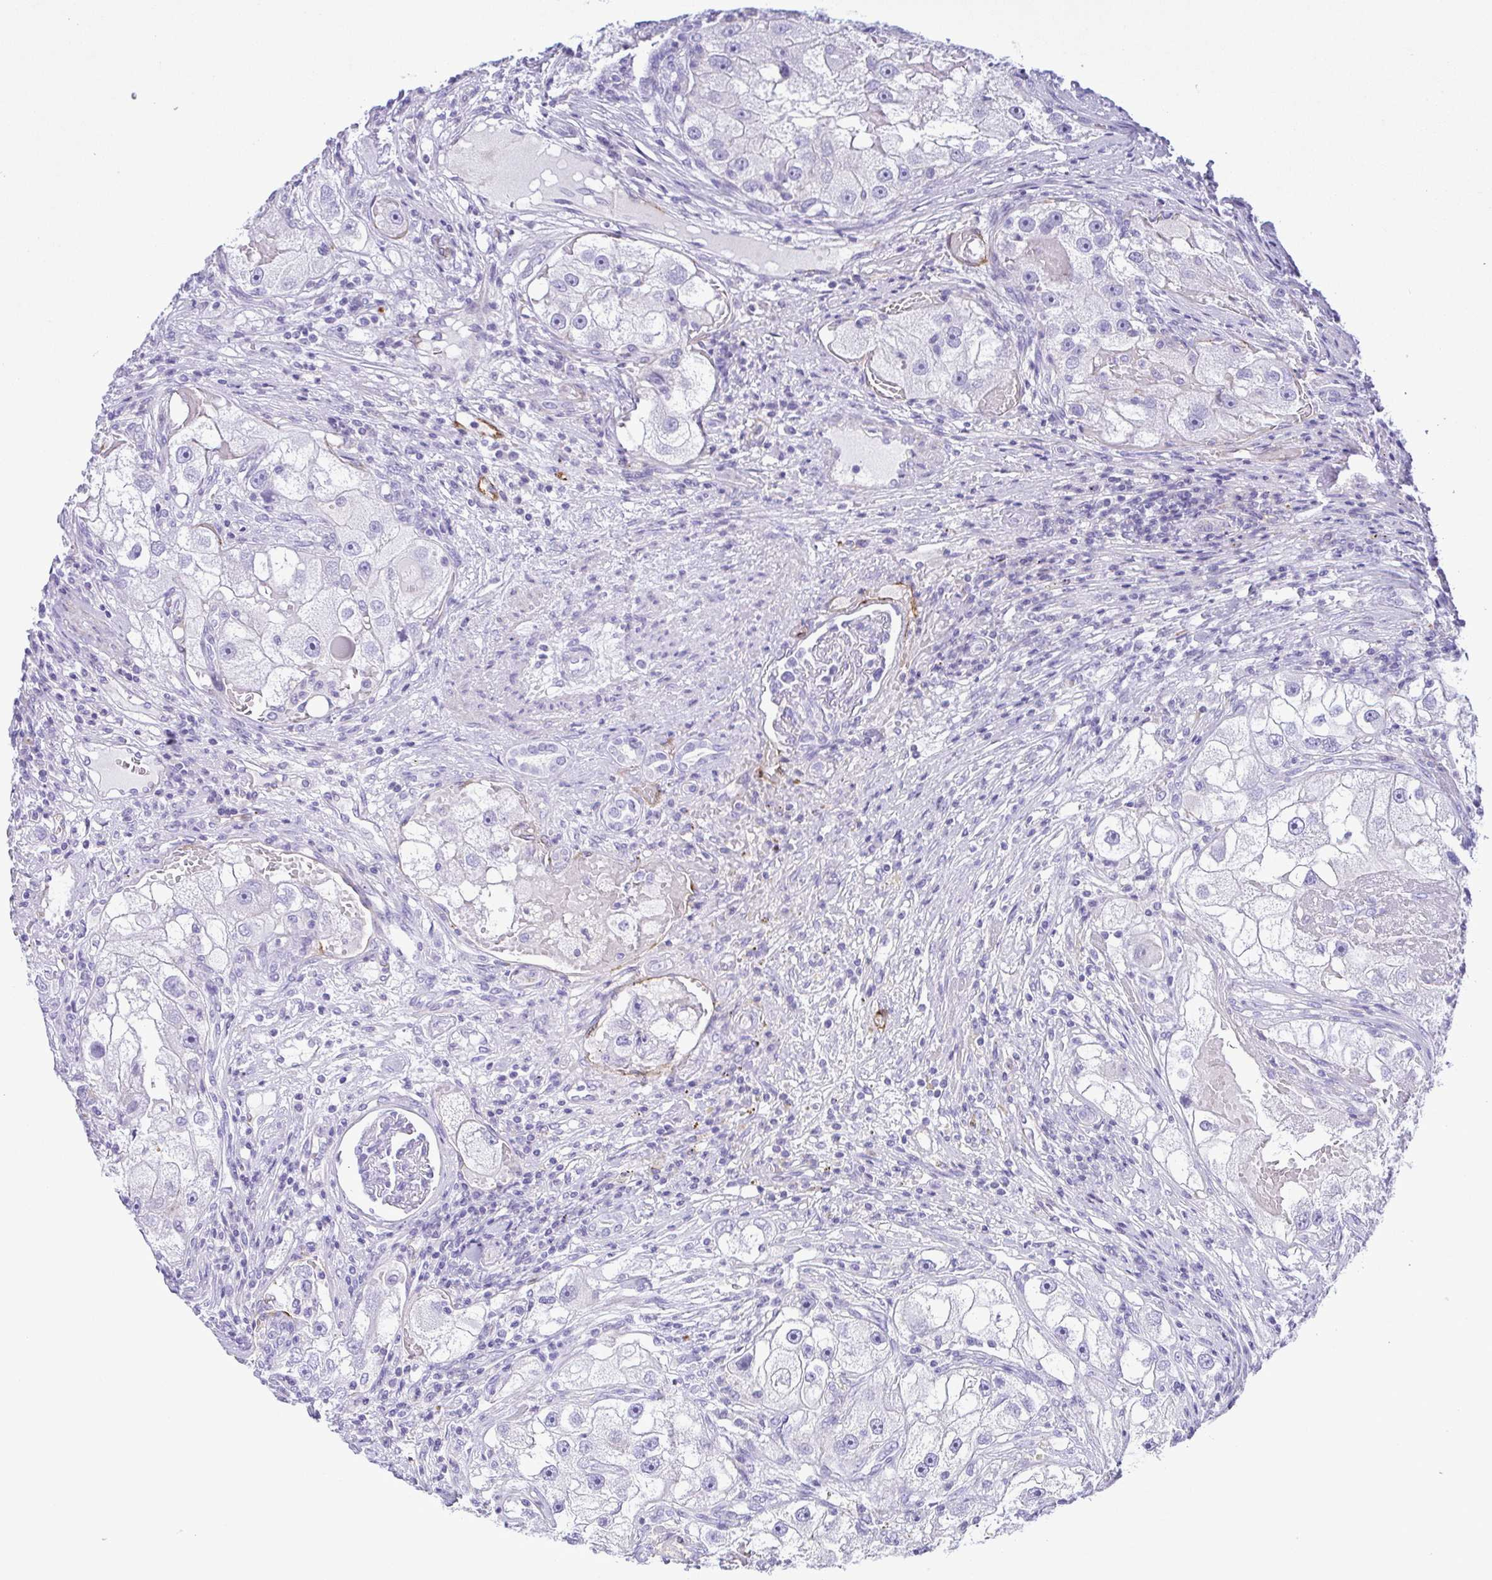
{"staining": {"intensity": "negative", "quantity": "none", "location": "none"}, "tissue": "renal cancer", "cell_type": "Tumor cells", "image_type": "cancer", "snomed": [{"axis": "morphology", "description": "Adenocarcinoma, NOS"}, {"axis": "topography", "description": "Kidney"}], "caption": "Immunohistochemistry (IHC) image of neoplastic tissue: adenocarcinoma (renal) stained with DAB shows no significant protein expression in tumor cells. (Immunohistochemistry (IHC), brightfield microscopy, high magnification).", "gene": "GPR182", "patient": {"sex": "male", "age": 63}}